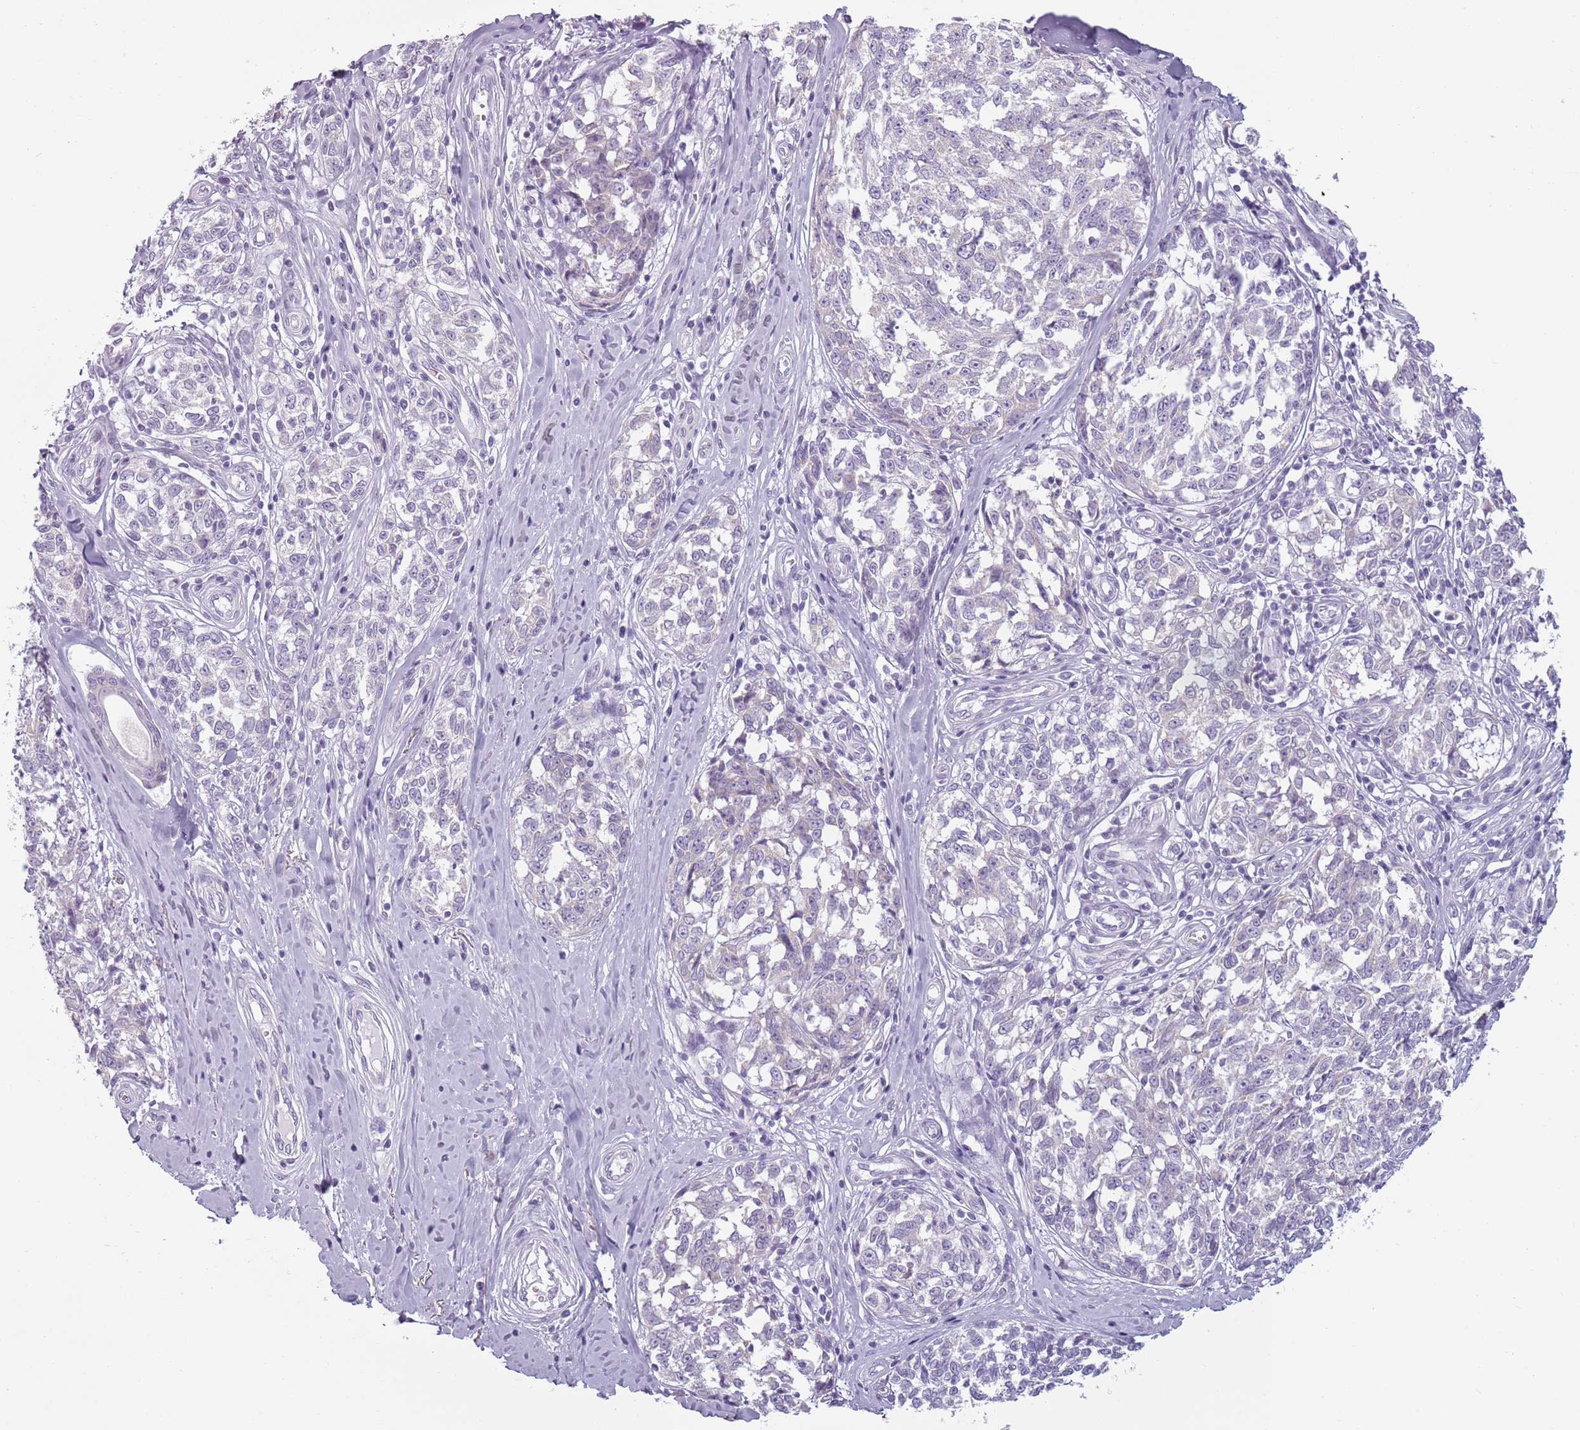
{"staining": {"intensity": "negative", "quantity": "none", "location": "none"}, "tissue": "melanoma", "cell_type": "Tumor cells", "image_type": "cancer", "snomed": [{"axis": "morphology", "description": "Normal tissue, NOS"}, {"axis": "morphology", "description": "Malignant melanoma, NOS"}, {"axis": "topography", "description": "Skin"}], "caption": "High power microscopy micrograph of an immunohistochemistry micrograph of malignant melanoma, revealing no significant expression in tumor cells. (Stains: DAB (3,3'-diaminobenzidine) immunohistochemistry with hematoxylin counter stain, Microscopy: brightfield microscopy at high magnification).", "gene": "MEGF8", "patient": {"sex": "female", "age": 64}}